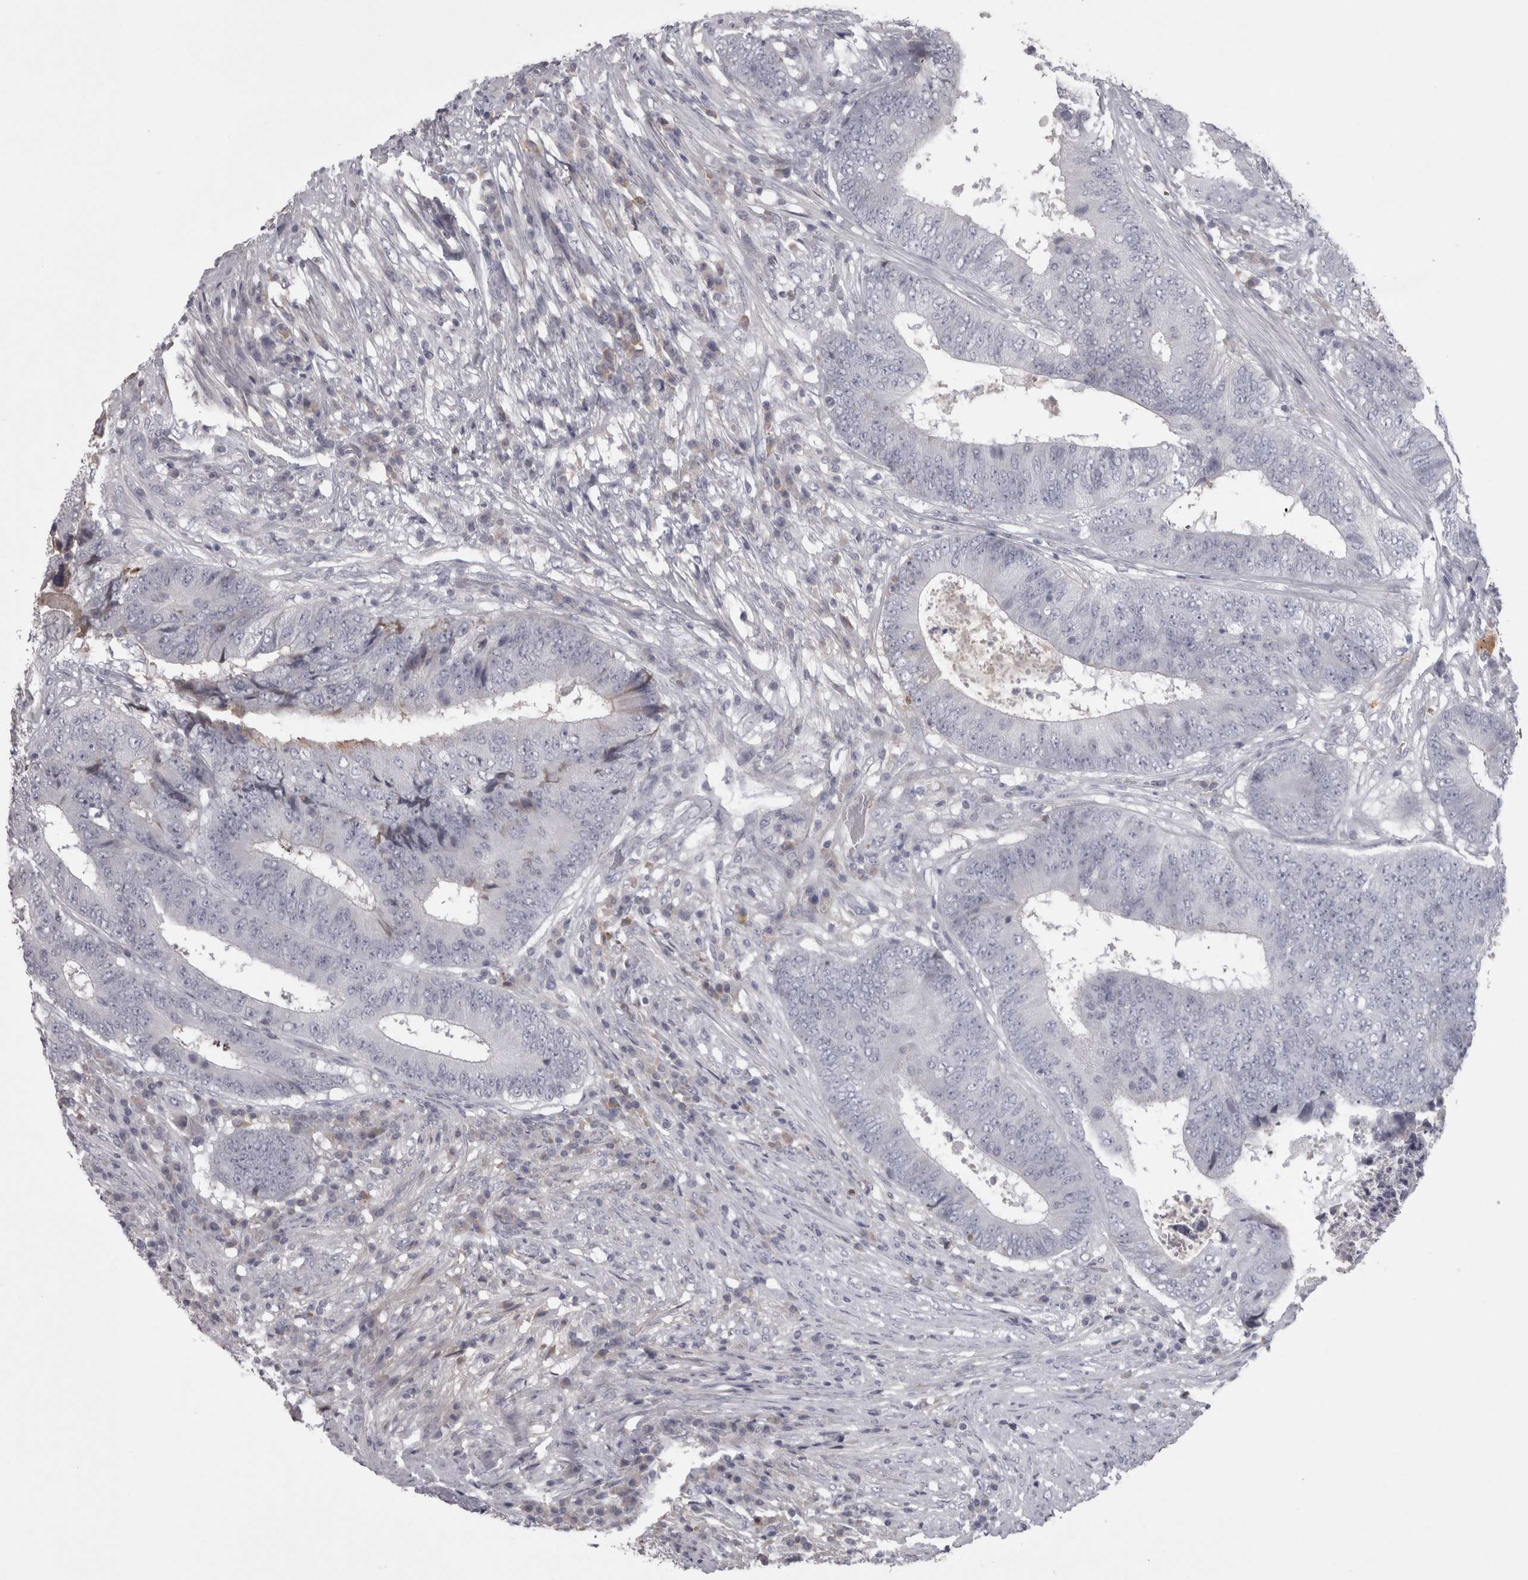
{"staining": {"intensity": "negative", "quantity": "none", "location": "none"}, "tissue": "colorectal cancer", "cell_type": "Tumor cells", "image_type": "cancer", "snomed": [{"axis": "morphology", "description": "Adenocarcinoma, NOS"}, {"axis": "topography", "description": "Rectum"}], "caption": "A micrograph of colorectal cancer stained for a protein reveals no brown staining in tumor cells. Brightfield microscopy of immunohistochemistry (IHC) stained with DAB (brown) and hematoxylin (blue), captured at high magnification.", "gene": "SAA4", "patient": {"sex": "male", "age": 72}}